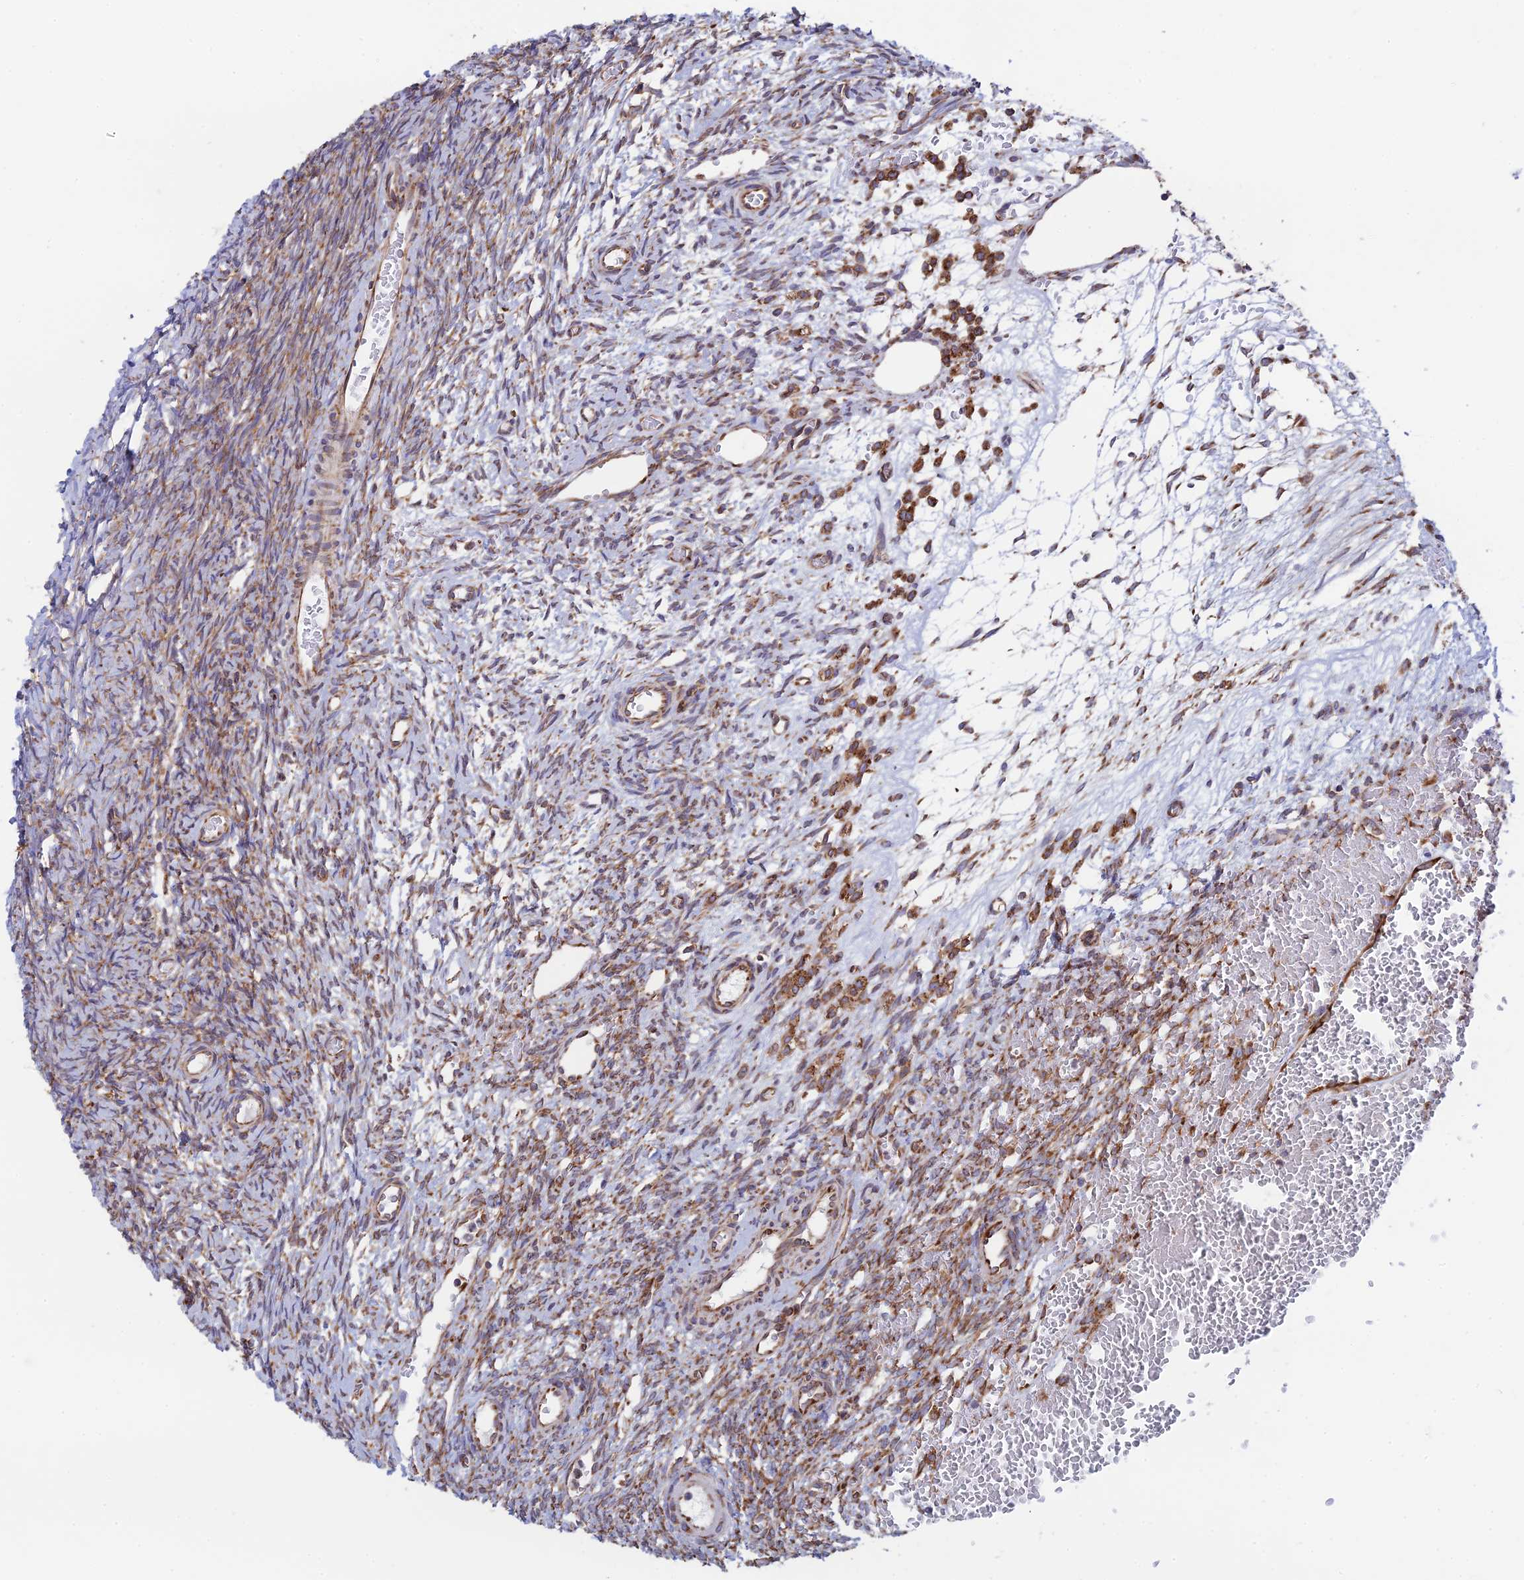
{"staining": {"intensity": "moderate", "quantity": "25%-75%", "location": "cytoplasmic/membranous"}, "tissue": "ovary", "cell_type": "Ovarian stroma cells", "image_type": "normal", "snomed": [{"axis": "morphology", "description": "Normal tissue, NOS"}, {"axis": "topography", "description": "Ovary"}], "caption": "A brown stain highlights moderate cytoplasmic/membranous staining of a protein in ovarian stroma cells of normal ovary.", "gene": "CCDC69", "patient": {"sex": "female", "age": 39}}